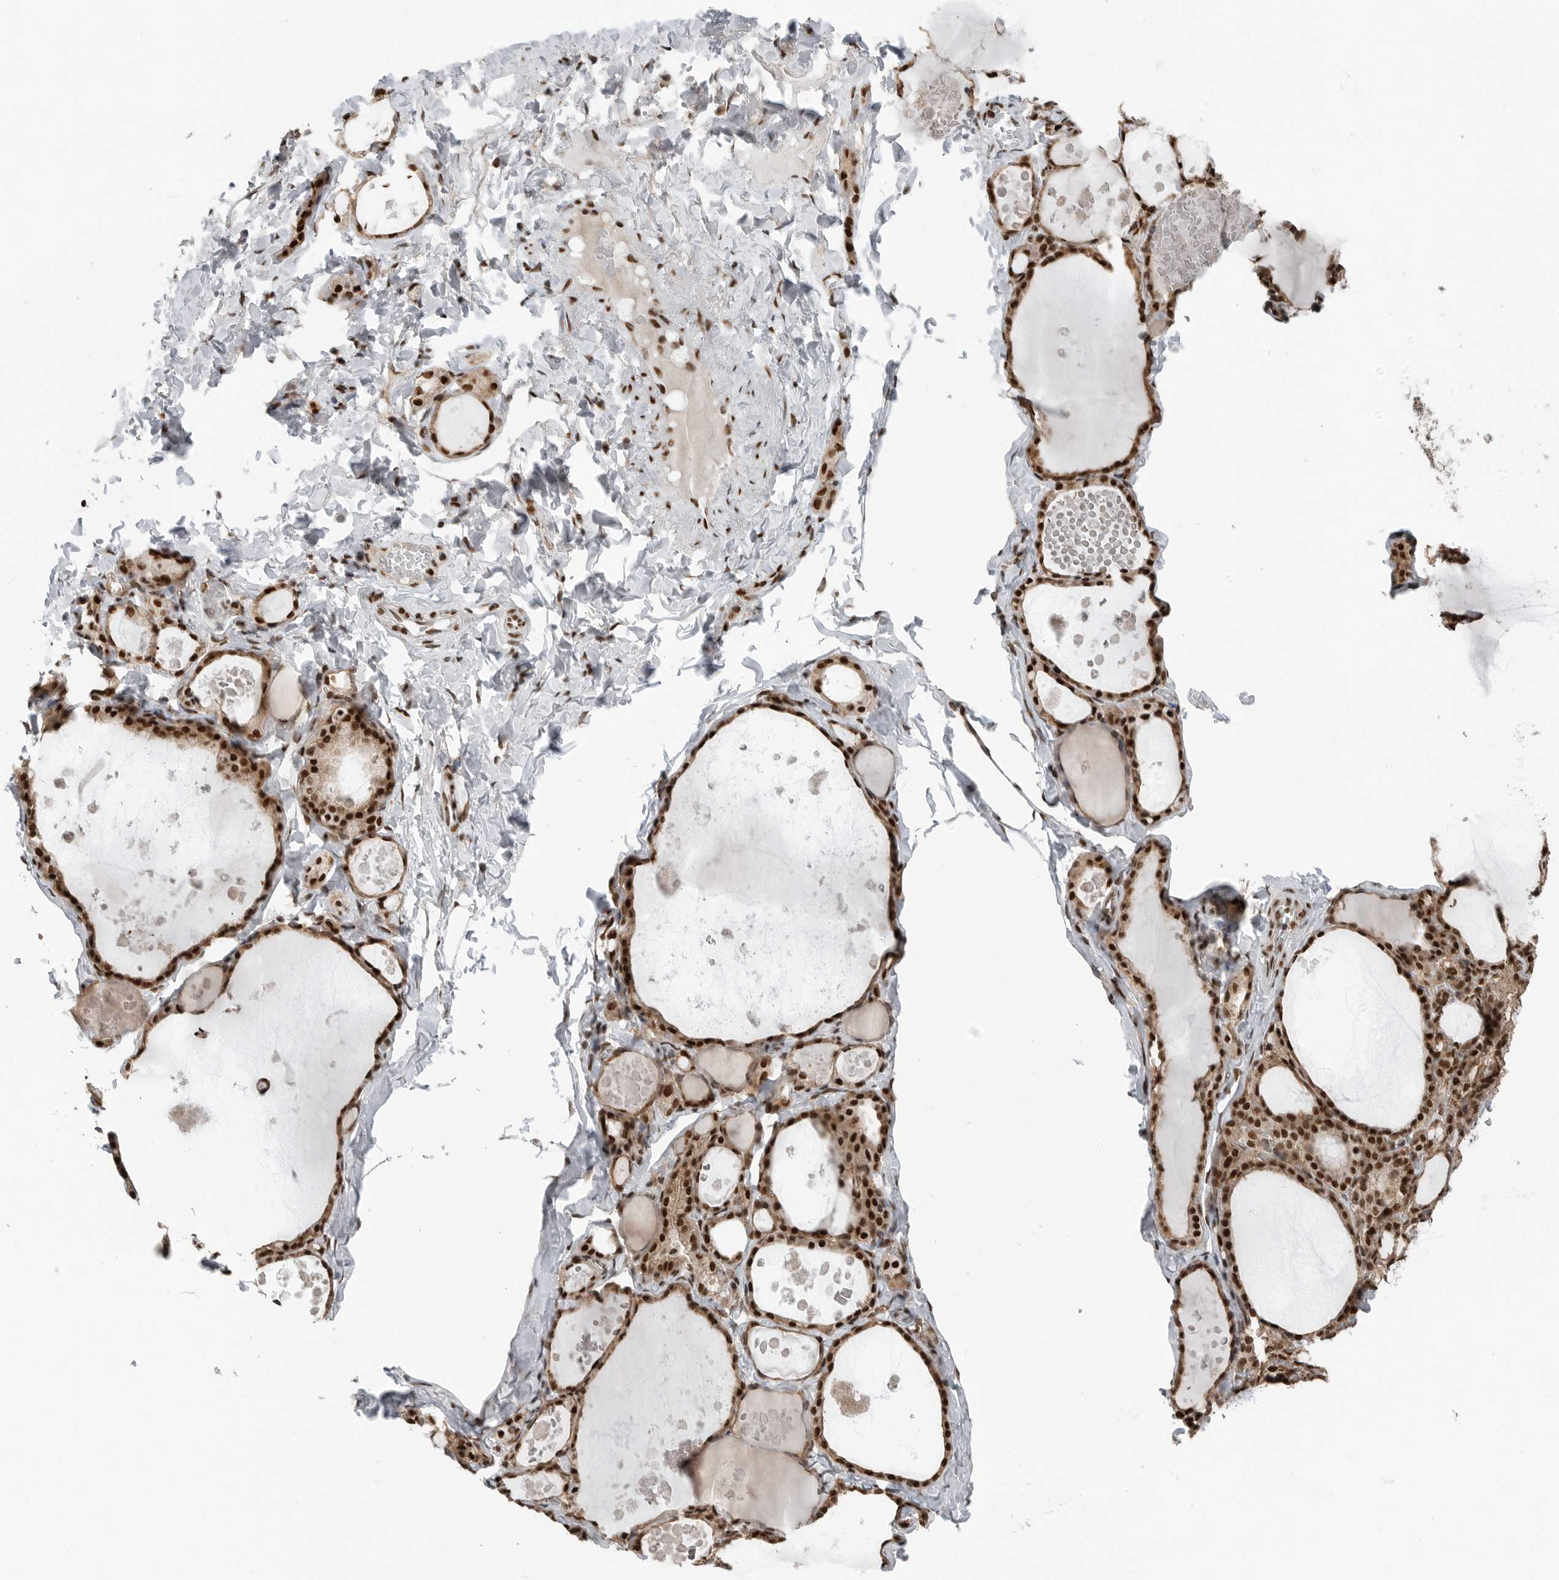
{"staining": {"intensity": "strong", "quantity": ">75%", "location": "cytoplasmic/membranous,nuclear"}, "tissue": "thyroid gland", "cell_type": "Glandular cells", "image_type": "normal", "snomed": [{"axis": "morphology", "description": "Normal tissue, NOS"}, {"axis": "topography", "description": "Thyroid gland"}], "caption": "Immunohistochemistry (IHC) of normal human thyroid gland demonstrates high levels of strong cytoplasmic/membranous,nuclear staining in about >75% of glandular cells.", "gene": "BLZF1", "patient": {"sex": "male", "age": 56}}